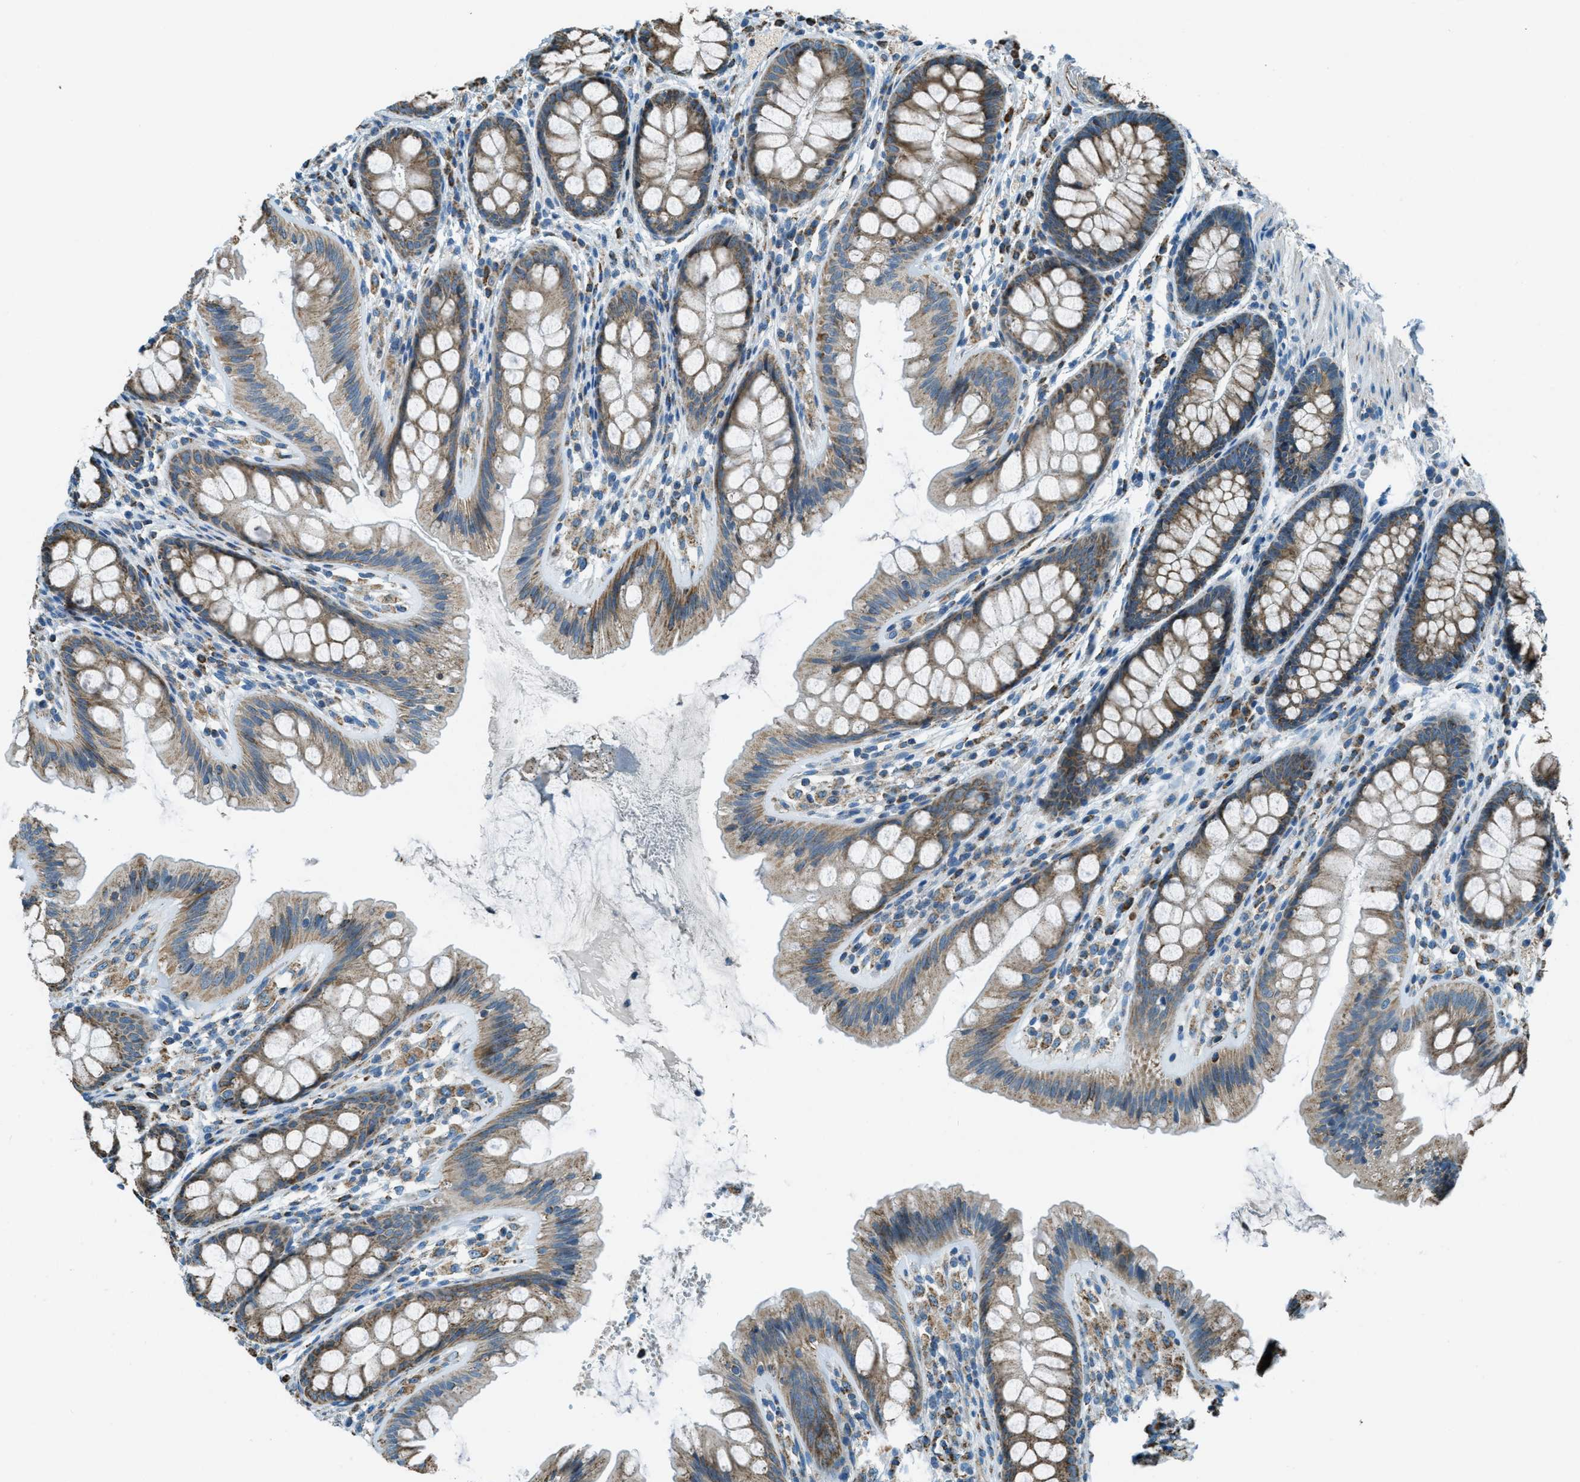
{"staining": {"intensity": "moderate", "quantity": ">75%", "location": "cytoplasmic/membranous"}, "tissue": "colon", "cell_type": "Glandular cells", "image_type": "normal", "snomed": [{"axis": "morphology", "description": "Normal tissue, NOS"}, {"axis": "topography", "description": "Colon"}], "caption": "Approximately >75% of glandular cells in benign human colon display moderate cytoplasmic/membranous protein positivity as visualized by brown immunohistochemical staining.", "gene": "CHST15", "patient": {"sex": "female", "age": 56}}